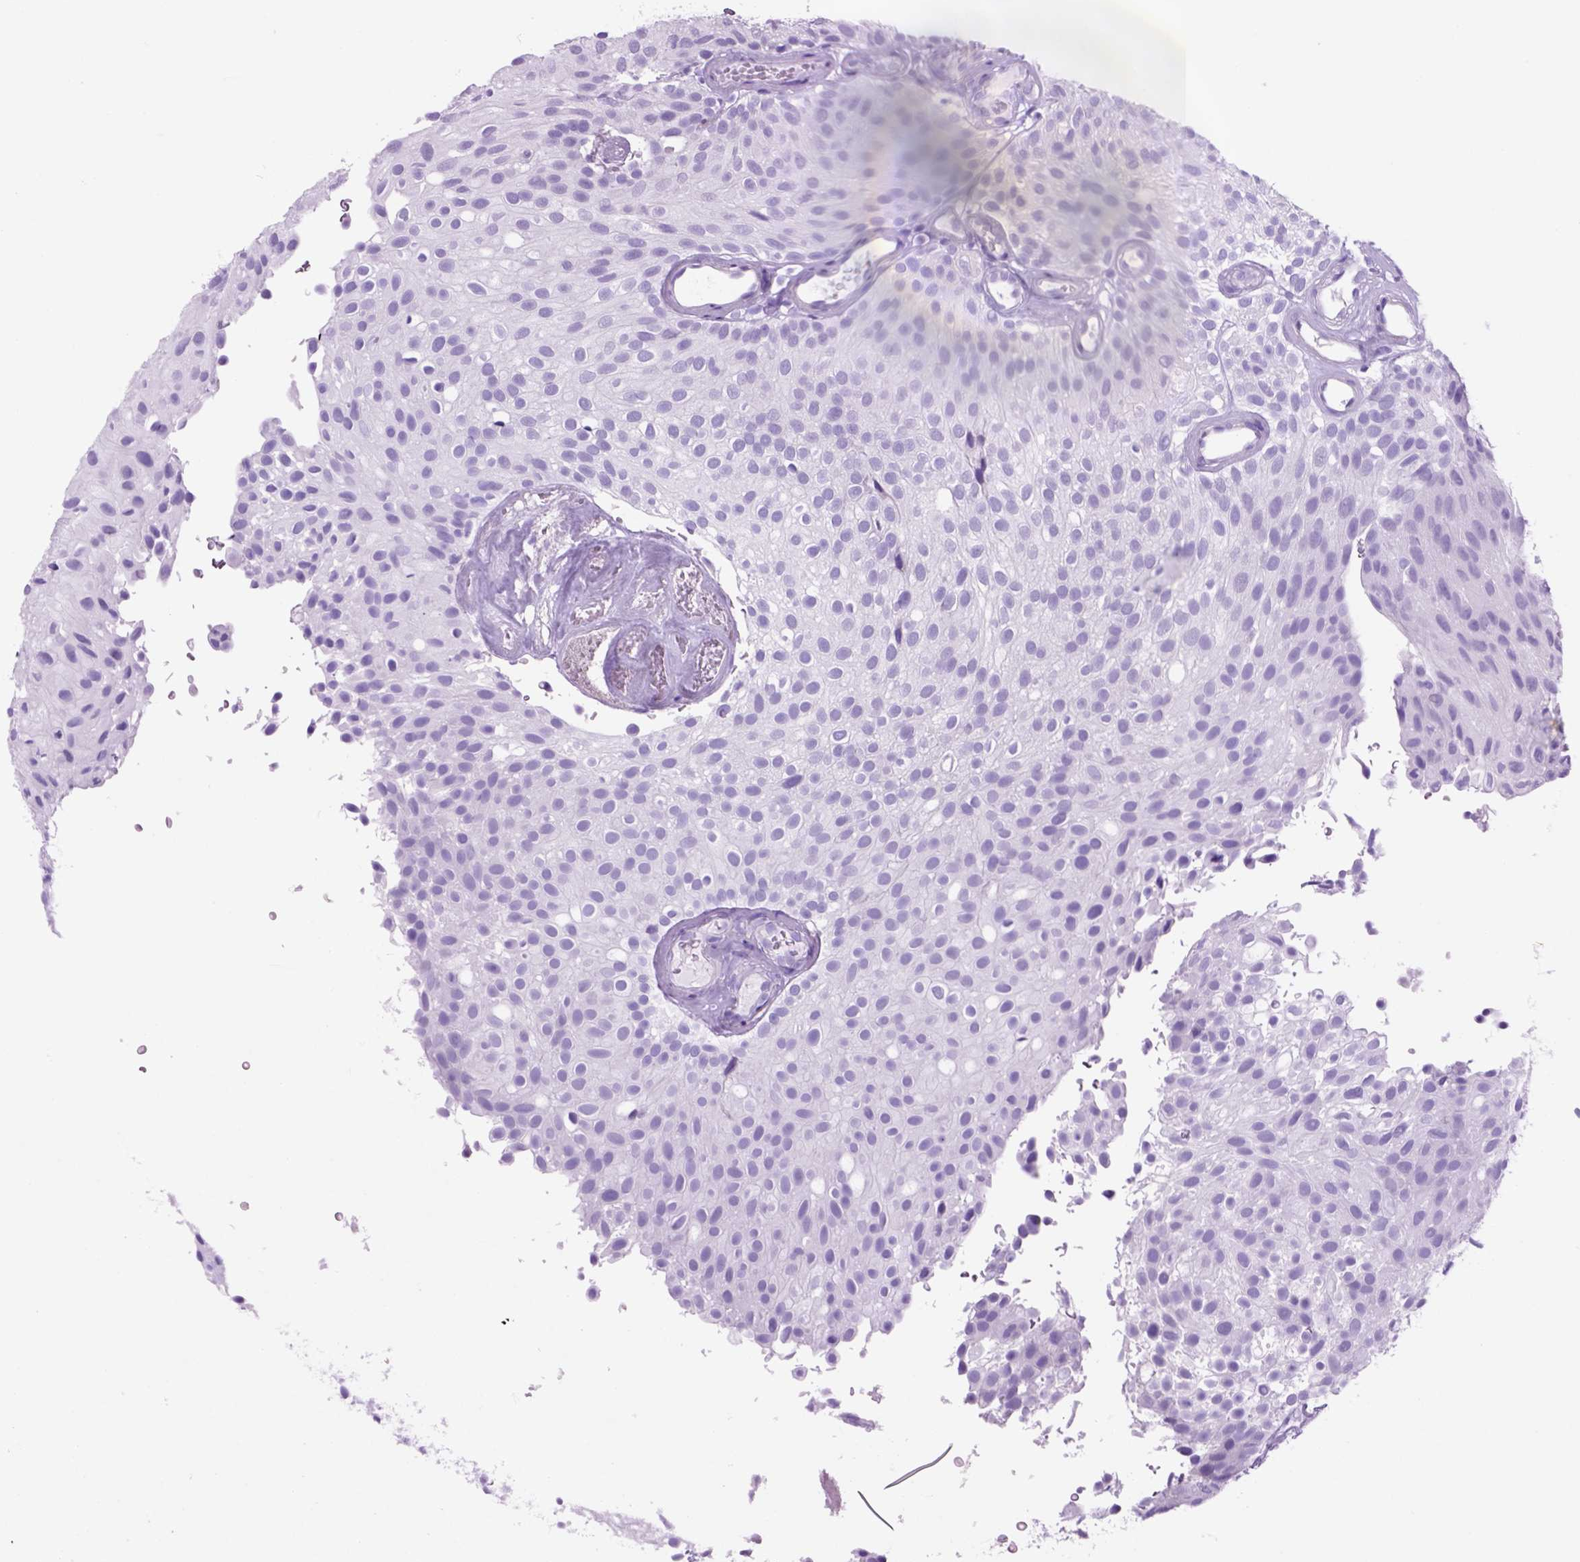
{"staining": {"intensity": "negative", "quantity": "none", "location": "none"}, "tissue": "urothelial cancer", "cell_type": "Tumor cells", "image_type": "cancer", "snomed": [{"axis": "morphology", "description": "Urothelial carcinoma, Low grade"}, {"axis": "topography", "description": "Urinary bladder"}], "caption": "Immunohistochemistry (IHC) of urothelial cancer displays no staining in tumor cells.", "gene": "HHIPL2", "patient": {"sex": "male", "age": 78}}